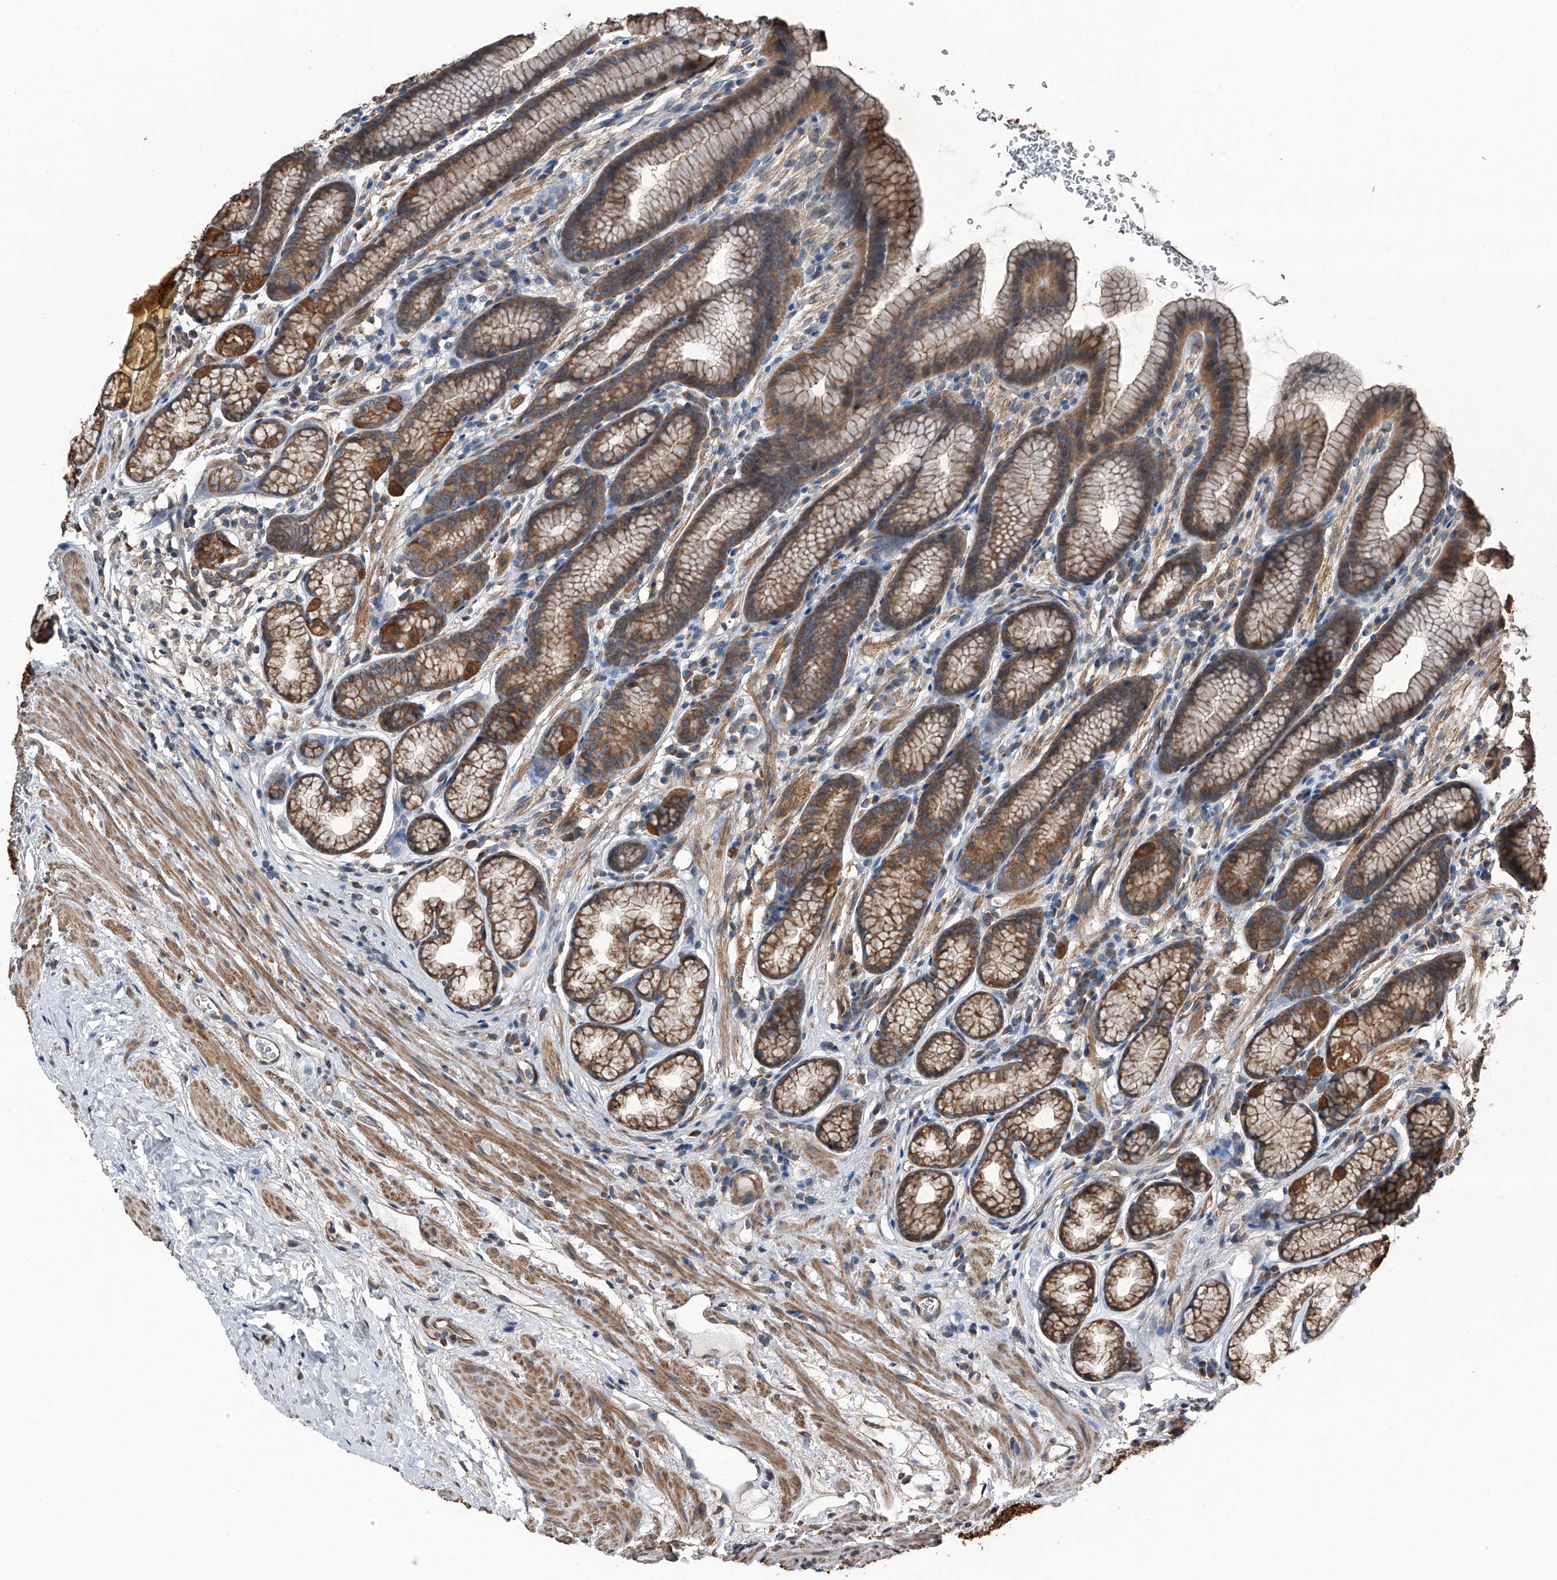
{"staining": {"intensity": "strong", "quantity": "25%-75%", "location": "cytoplasmic/membranous"}, "tissue": "stomach", "cell_type": "Glandular cells", "image_type": "normal", "snomed": [{"axis": "morphology", "description": "Normal tissue, NOS"}, {"axis": "topography", "description": "Stomach"}], "caption": "The immunohistochemical stain shows strong cytoplasmic/membranous expression in glandular cells of normal stomach. (DAB IHC, brown staining for protein, blue staining for nuclei).", "gene": "KCNJ2", "patient": {"sex": "male", "age": 42}}